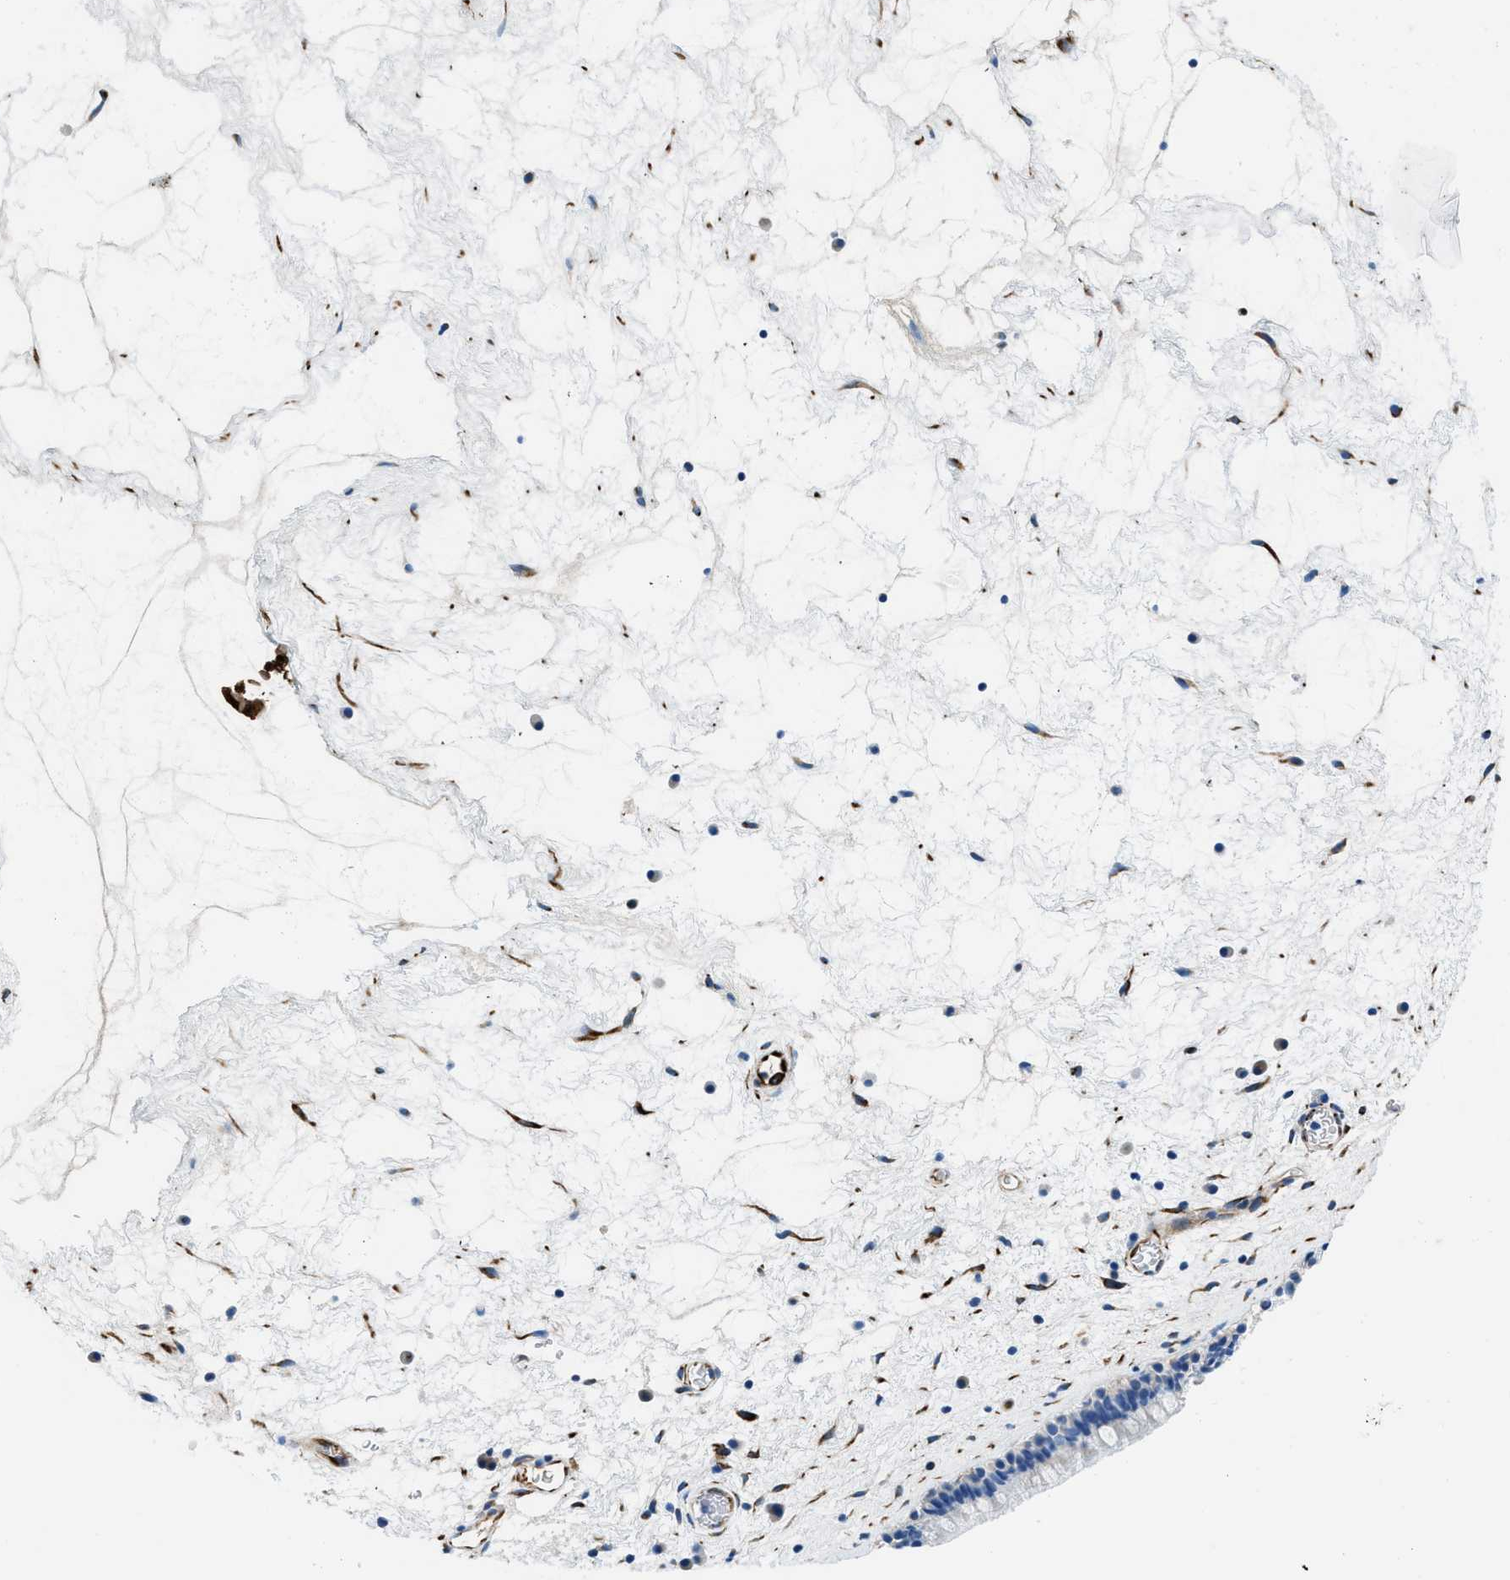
{"staining": {"intensity": "negative", "quantity": "none", "location": "none"}, "tissue": "nasopharynx", "cell_type": "Respiratory epithelial cells", "image_type": "normal", "snomed": [{"axis": "morphology", "description": "Normal tissue, NOS"}, {"axis": "morphology", "description": "Inflammation, NOS"}, {"axis": "topography", "description": "Nasopharynx"}], "caption": "DAB immunohistochemical staining of normal human nasopharynx reveals no significant expression in respiratory epithelial cells.", "gene": "XCR1", "patient": {"sex": "male", "age": 48}}